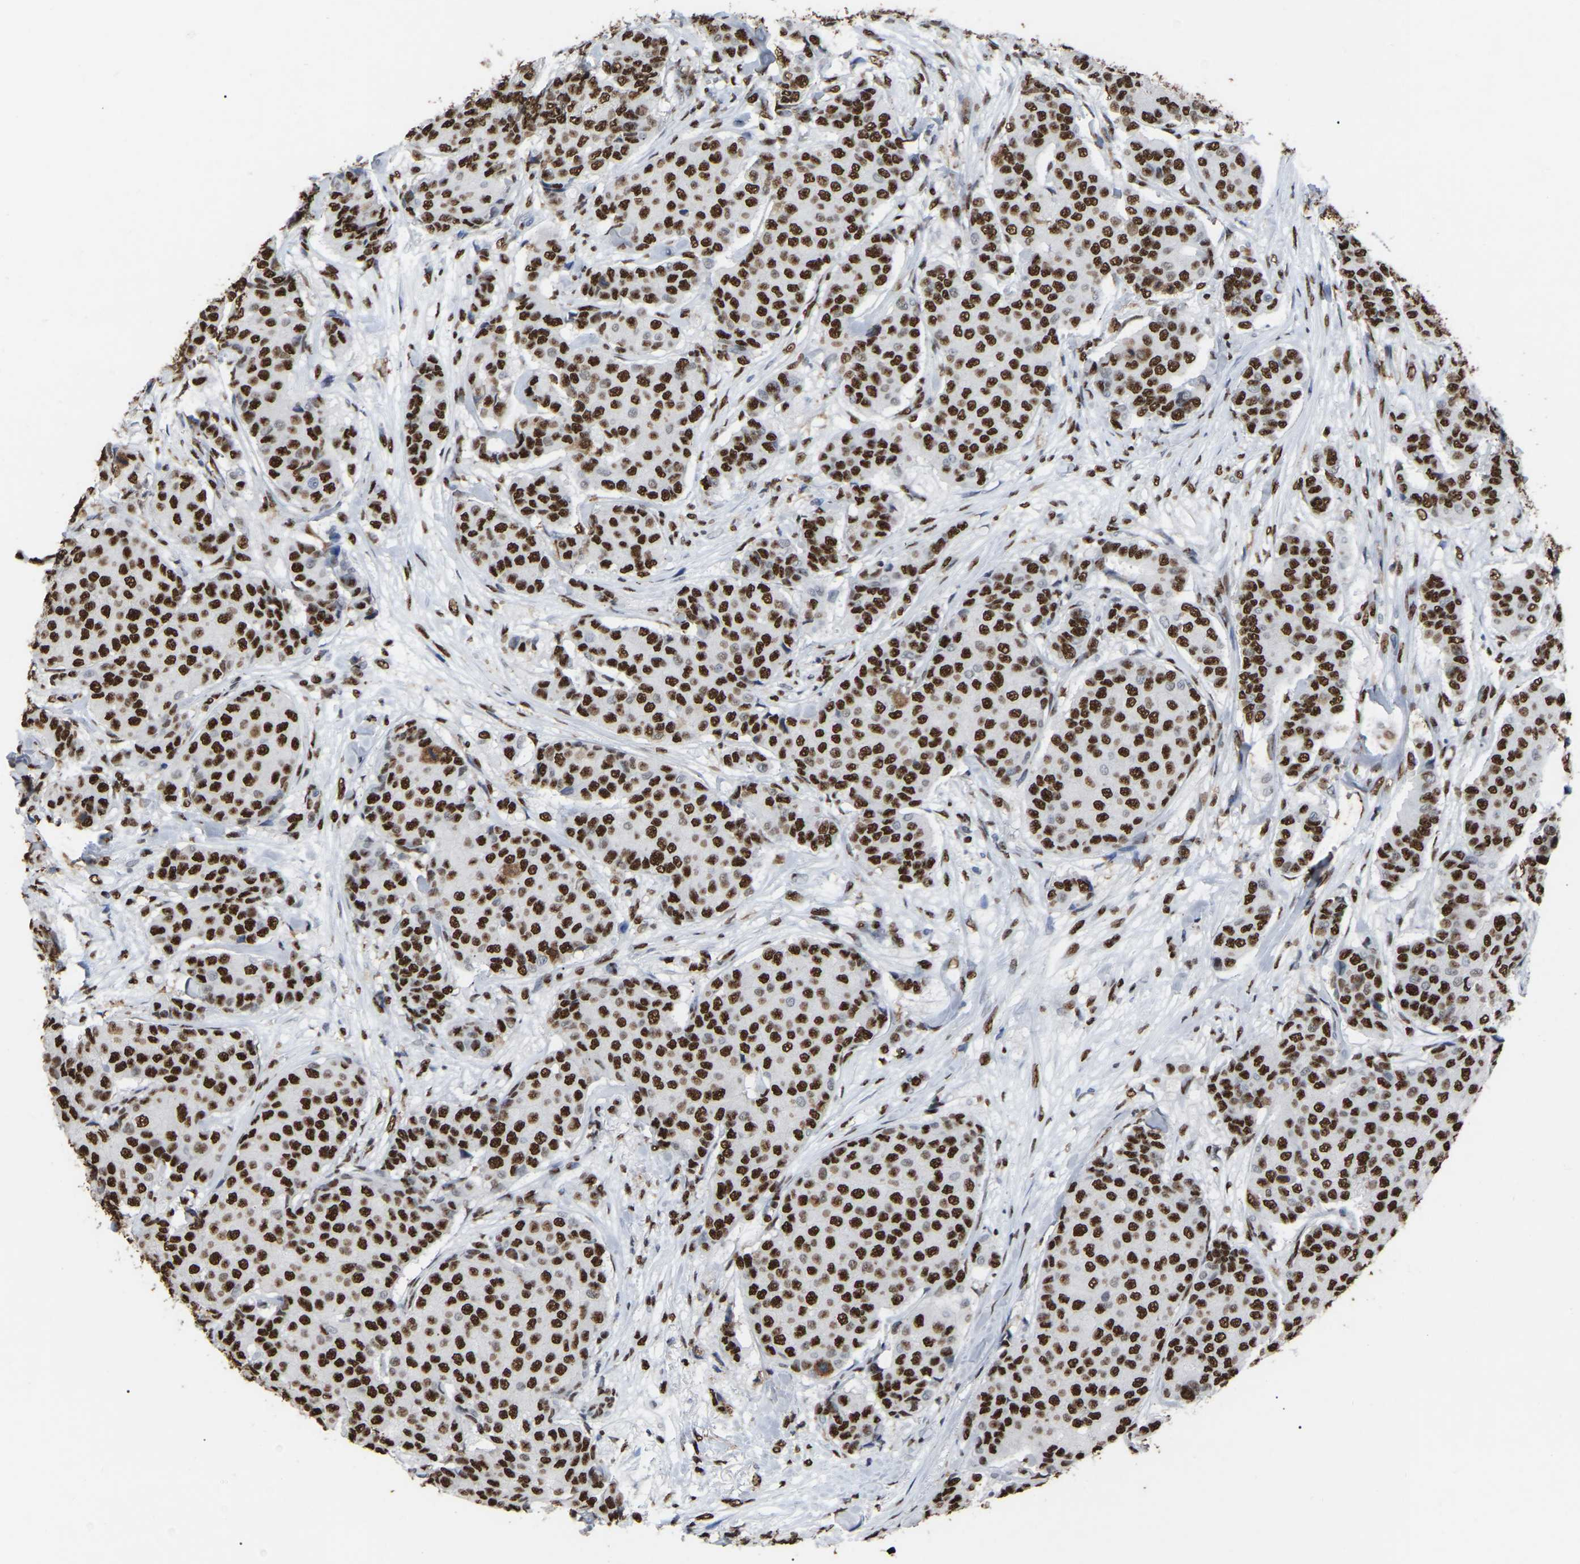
{"staining": {"intensity": "strong", "quantity": ">75%", "location": "nuclear"}, "tissue": "breast cancer", "cell_type": "Tumor cells", "image_type": "cancer", "snomed": [{"axis": "morphology", "description": "Duct carcinoma"}, {"axis": "topography", "description": "Breast"}], "caption": "Protein expression analysis of intraductal carcinoma (breast) demonstrates strong nuclear positivity in approximately >75% of tumor cells.", "gene": "RBL2", "patient": {"sex": "female", "age": 75}}